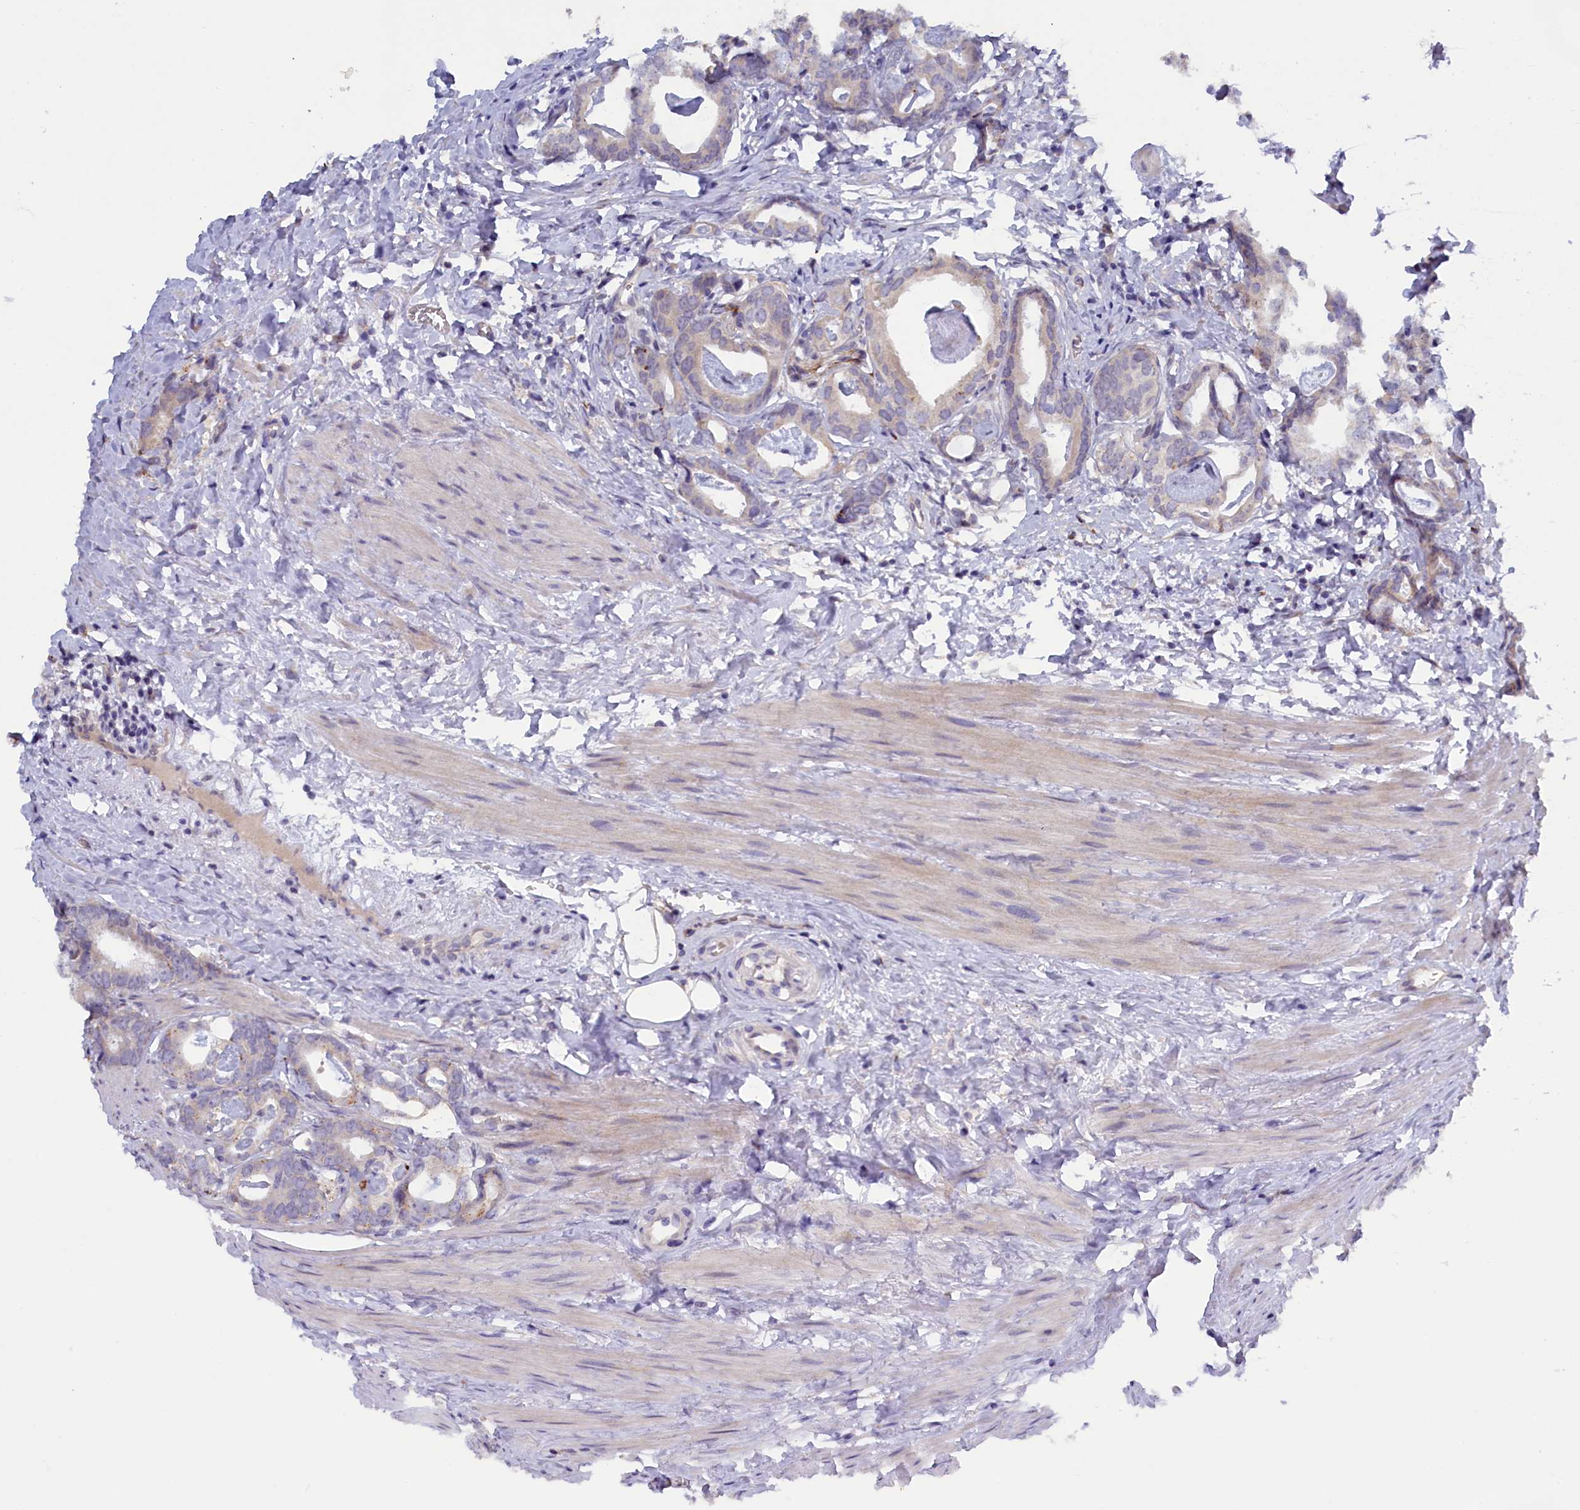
{"staining": {"intensity": "weak", "quantity": "<25%", "location": "cytoplasmic/membranous"}, "tissue": "prostate cancer", "cell_type": "Tumor cells", "image_type": "cancer", "snomed": [{"axis": "morphology", "description": "Adenocarcinoma, Low grade"}, {"axis": "topography", "description": "Prostate"}], "caption": "IHC of human adenocarcinoma (low-grade) (prostate) exhibits no staining in tumor cells. (Stains: DAB IHC with hematoxylin counter stain, Microscopy: brightfield microscopy at high magnification).", "gene": "HYKK", "patient": {"sex": "male", "age": 71}}